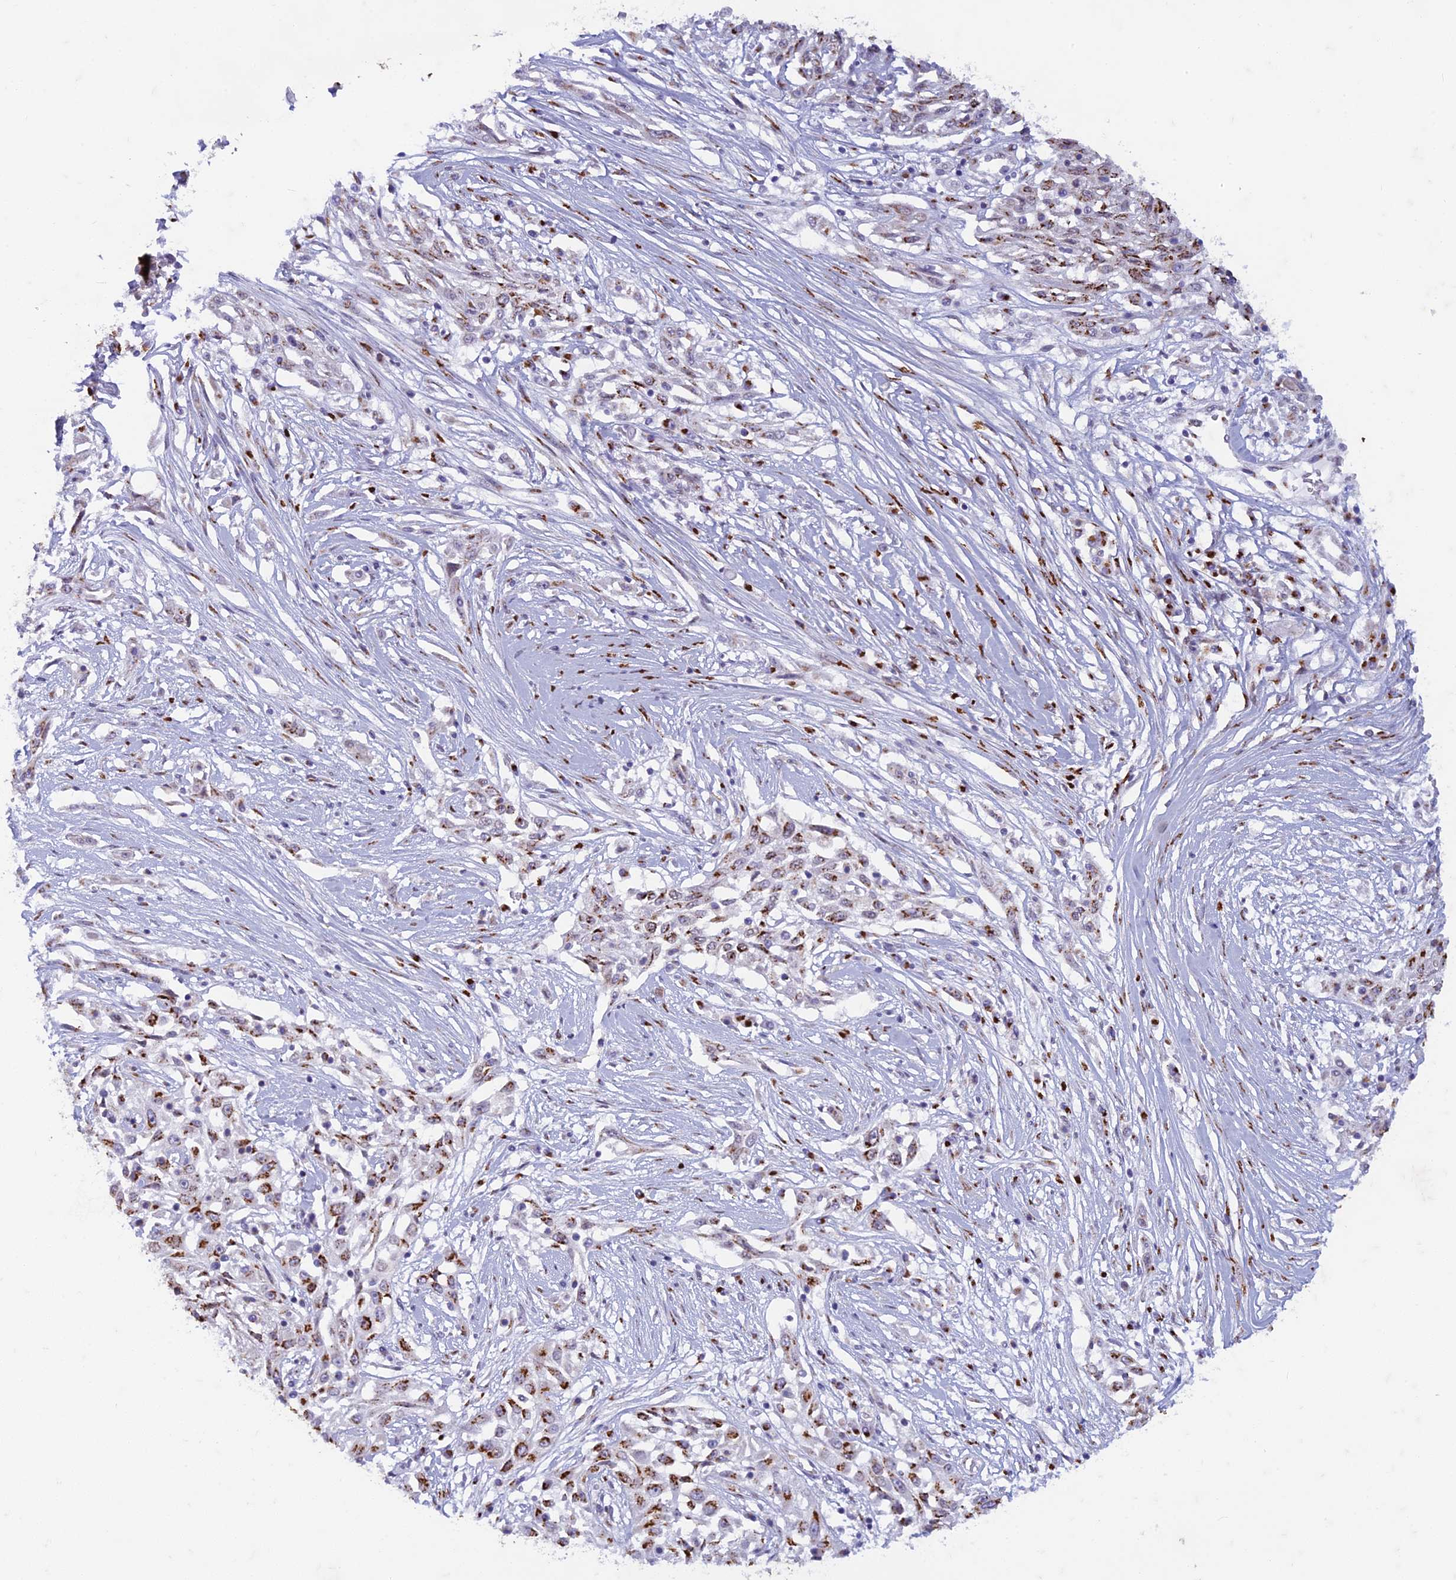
{"staining": {"intensity": "moderate", "quantity": ">75%", "location": "cytoplasmic/membranous"}, "tissue": "skin cancer", "cell_type": "Tumor cells", "image_type": "cancer", "snomed": [{"axis": "morphology", "description": "Squamous cell carcinoma, NOS"}, {"axis": "morphology", "description": "Squamous cell carcinoma, metastatic, NOS"}, {"axis": "topography", "description": "Skin"}, {"axis": "topography", "description": "Lymph node"}], "caption": "IHC photomicrograph of neoplastic tissue: skin metastatic squamous cell carcinoma stained using immunohistochemistry exhibits medium levels of moderate protein expression localized specifically in the cytoplasmic/membranous of tumor cells, appearing as a cytoplasmic/membranous brown color.", "gene": "FAM3C", "patient": {"sex": "male", "age": 75}}